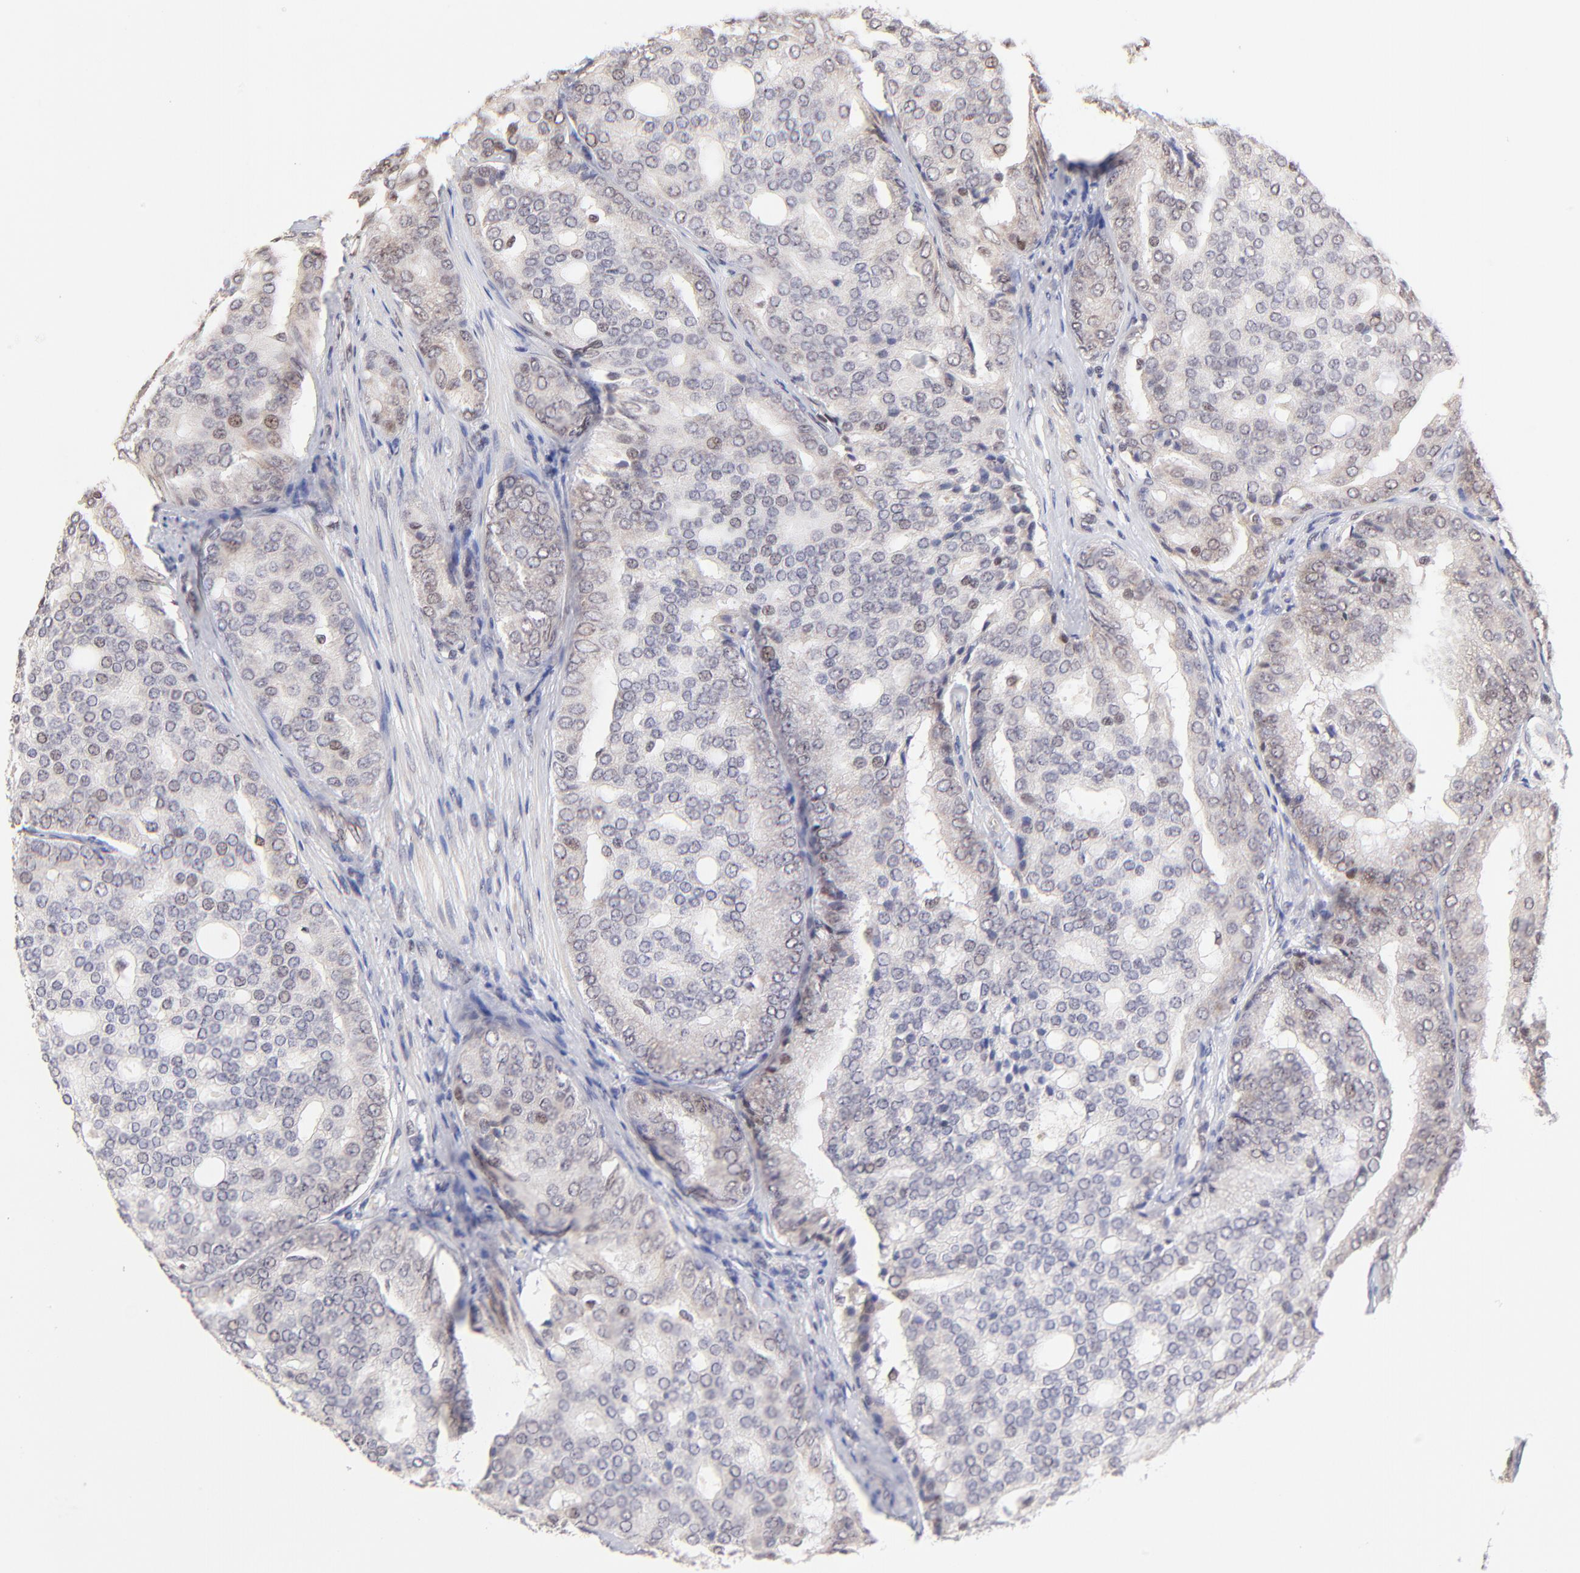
{"staining": {"intensity": "strong", "quantity": "<25%", "location": "cytoplasmic/membranous,nuclear"}, "tissue": "prostate cancer", "cell_type": "Tumor cells", "image_type": "cancer", "snomed": [{"axis": "morphology", "description": "Adenocarcinoma, High grade"}, {"axis": "topography", "description": "Prostate"}], "caption": "Immunohistochemical staining of high-grade adenocarcinoma (prostate) shows medium levels of strong cytoplasmic/membranous and nuclear protein positivity in approximately <25% of tumor cells.", "gene": "ZNF670", "patient": {"sex": "male", "age": 64}}